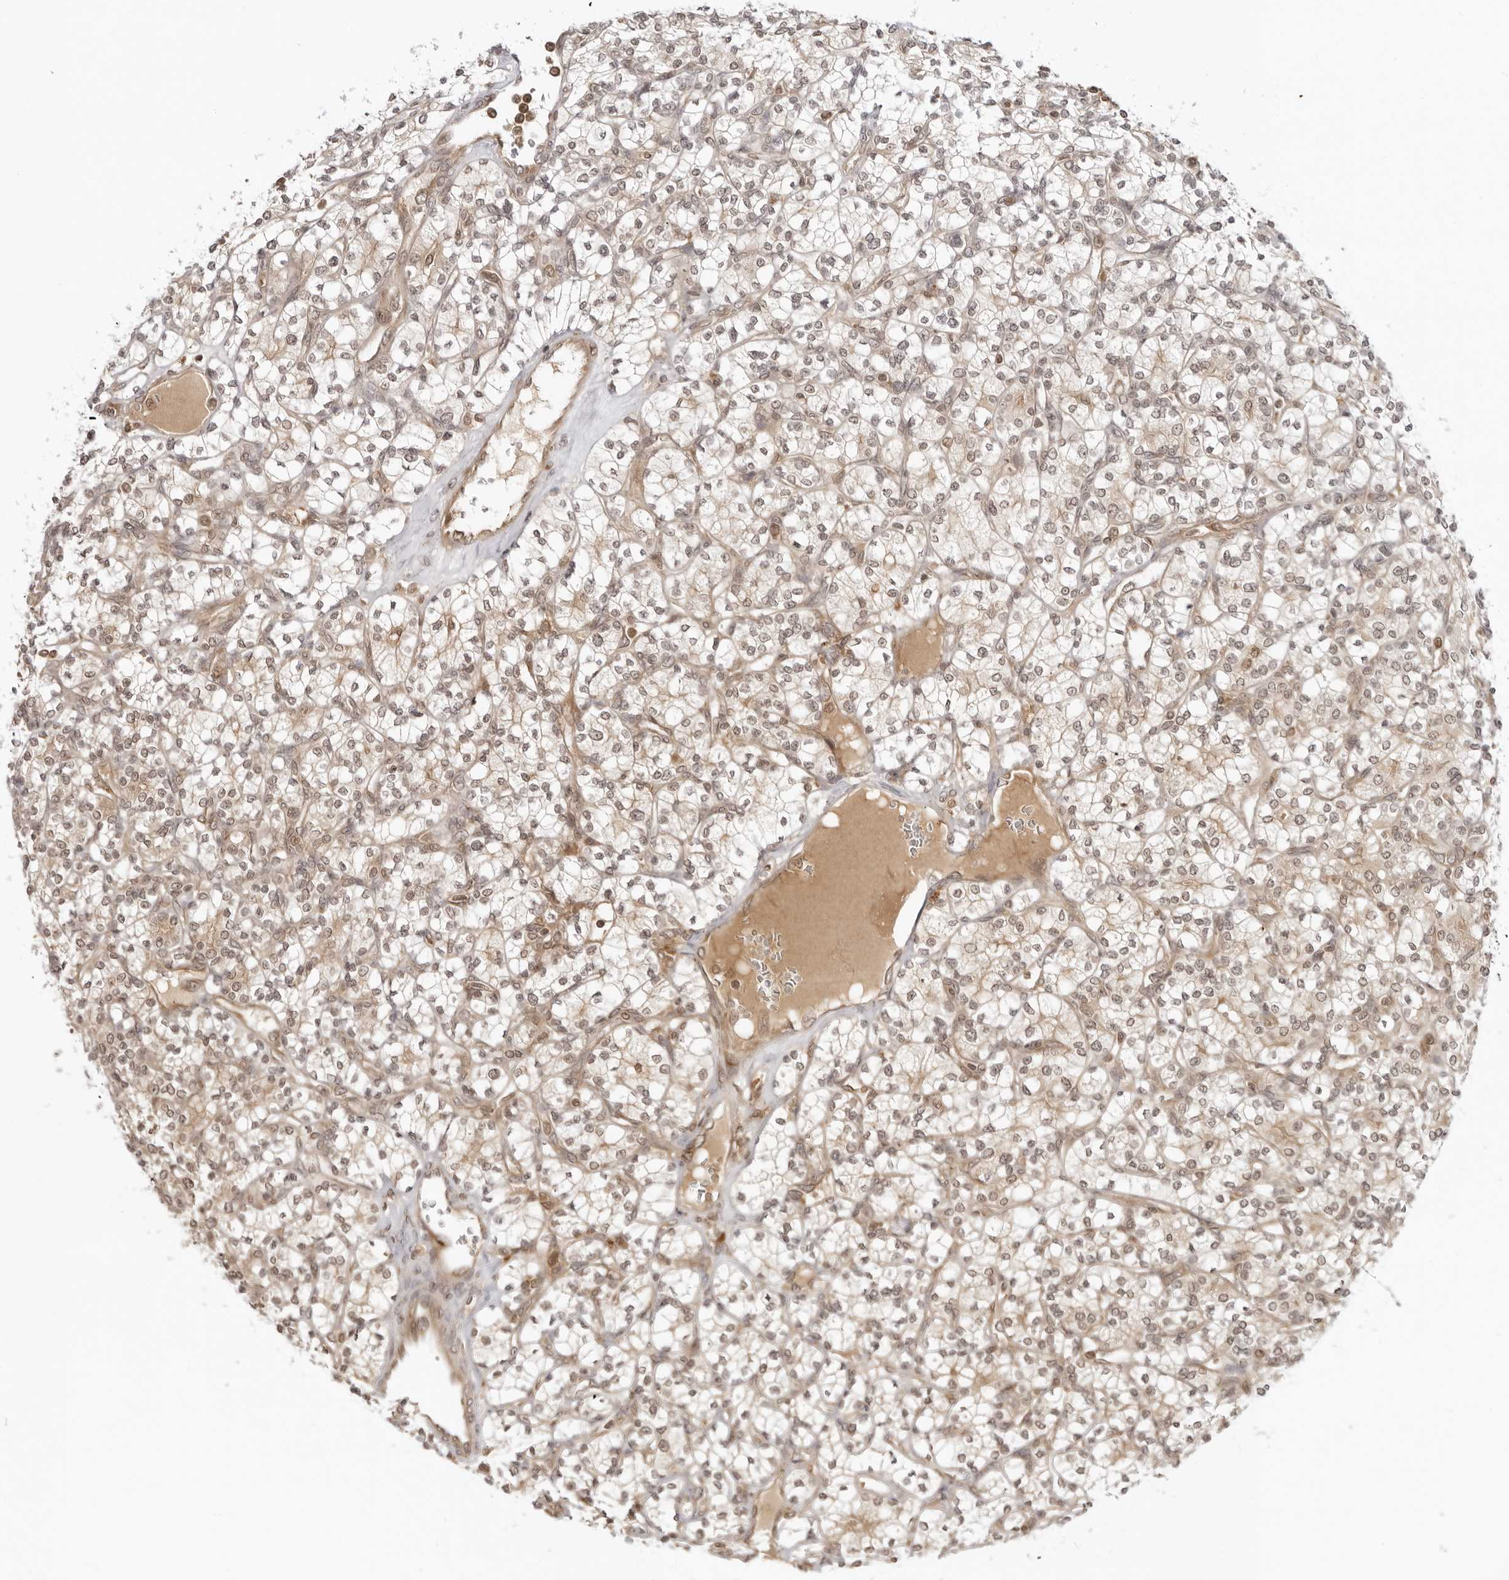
{"staining": {"intensity": "weak", "quantity": ">75%", "location": "cytoplasmic/membranous,nuclear"}, "tissue": "renal cancer", "cell_type": "Tumor cells", "image_type": "cancer", "snomed": [{"axis": "morphology", "description": "Adenocarcinoma, NOS"}, {"axis": "topography", "description": "Kidney"}], "caption": "A brown stain shows weak cytoplasmic/membranous and nuclear staining of a protein in renal cancer tumor cells.", "gene": "PRRC2C", "patient": {"sex": "male", "age": 77}}